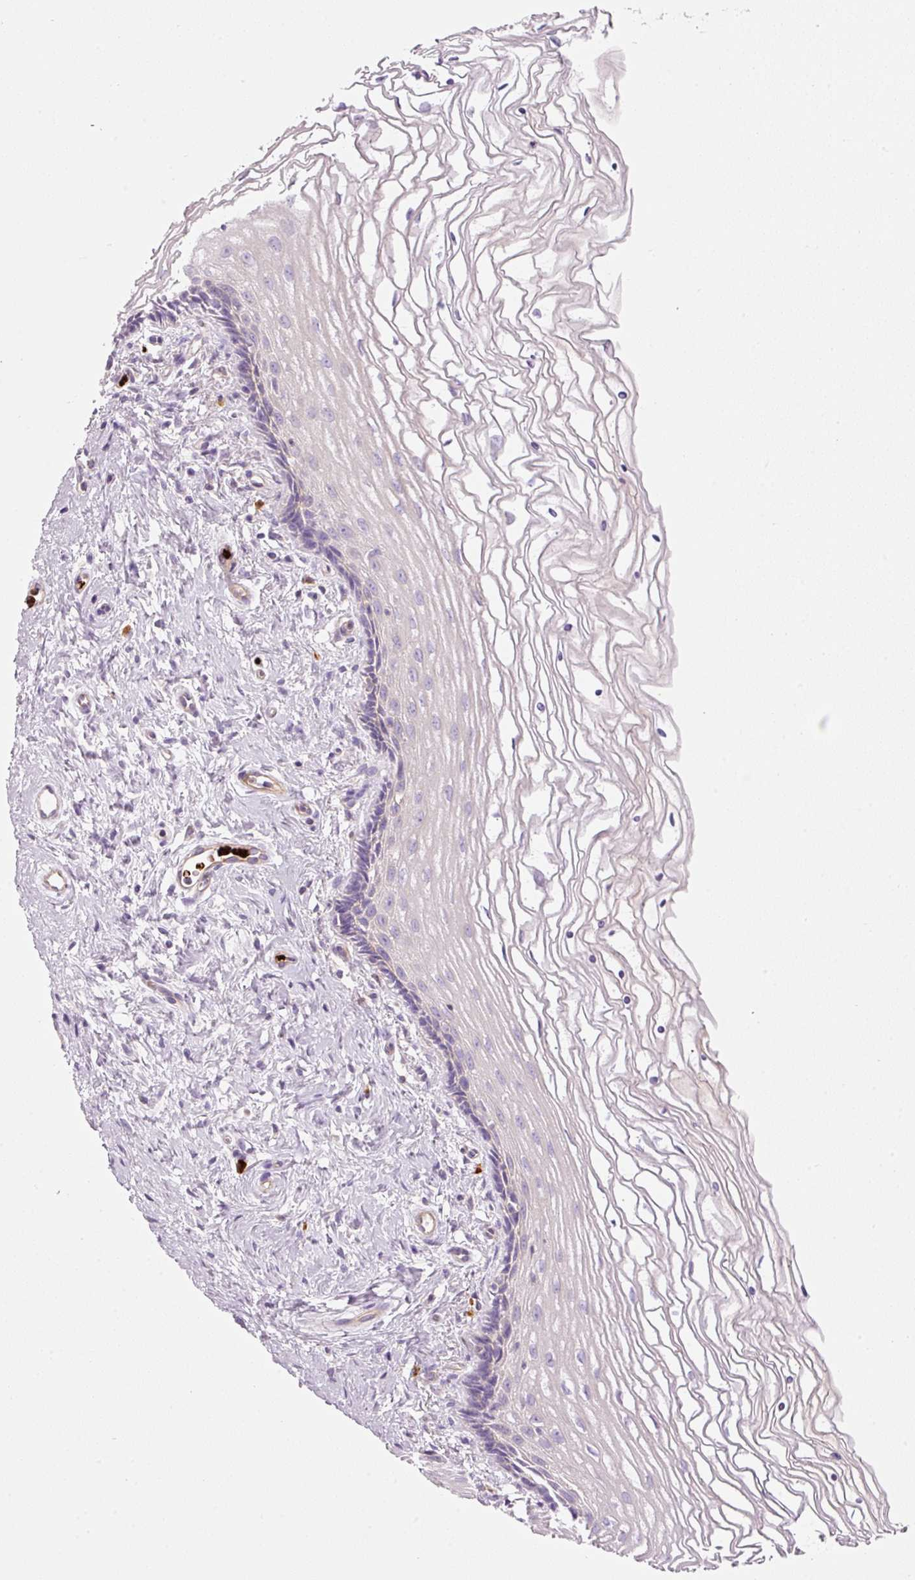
{"staining": {"intensity": "negative", "quantity": "none", "location": "none"}, "tissue": "cervix", "cell_type": "Glandular cells", "image_type": "normal", "snomed": [{"axis": "morphology", "description": "Normal tissue, NOS"}, {"axis": "topography", "description": "Cervix"}], "caption": "There is no significant expression in glandular cells of cervix. The staining was performed using DAB (3,3'-diaminobenzidine) to visualize the protein expression in brown, while the nuclei were stained in blue with hematoxylin (Magnification: 20x).", "gene": "MAP3K3", "patient": {"sex": "female", "age": 47}}